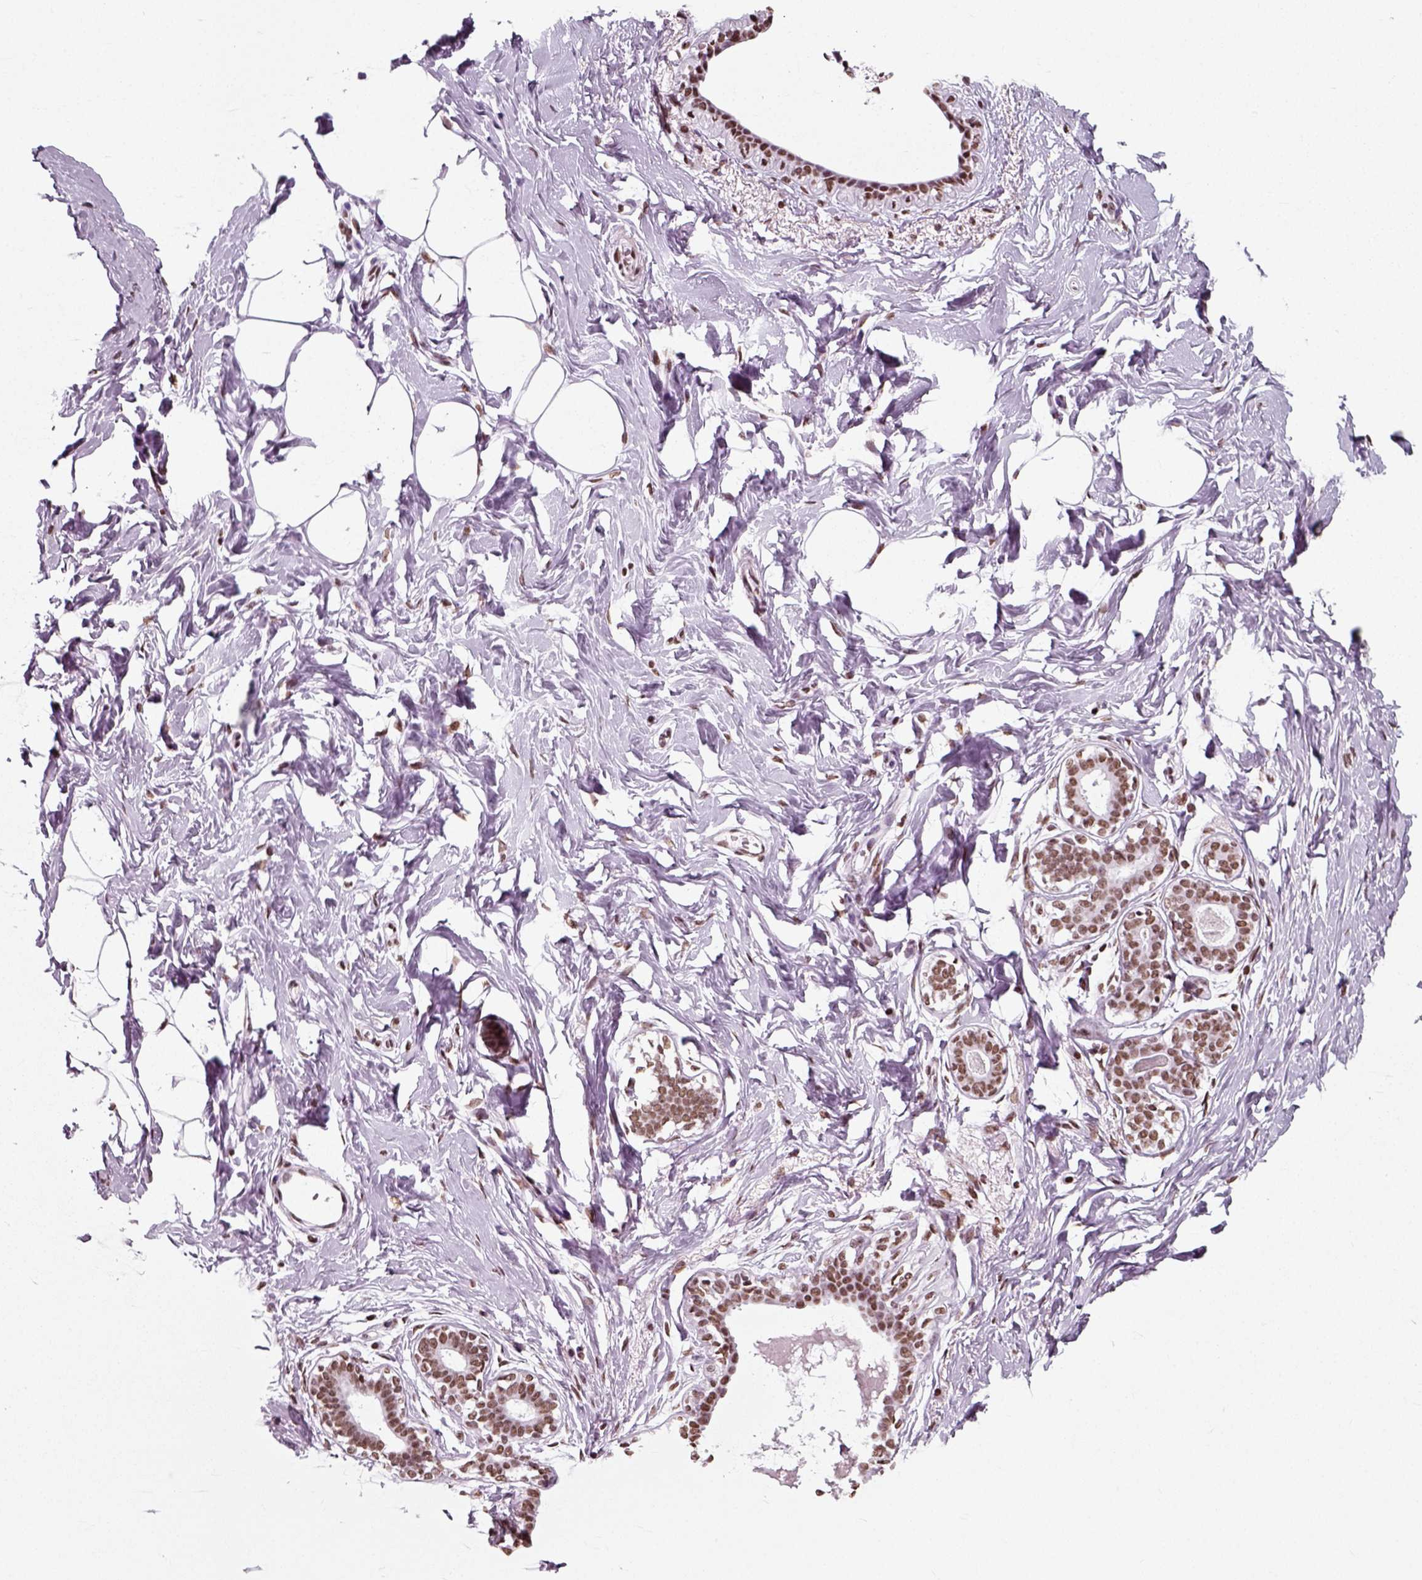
{"staining": {"intensity": "moderate", "quantity": ">75%", "location": "nuclear"}, "tissue": "breast", "cell_type": "Adipocytes", "image_type": "normal", "snomed": [{"axis": "morphology", "description": "Normal tissue, NOS"}, {"axis": "morphology", "description": "Lobular carcinoma, in situ"}, {"axis": "topography", "description": "Breast"}], "caption": "Immunohistochemical staining of unremarkable human breast exhibits moderate nuclear protein staining in approximately >75% of adipocytes.", "gene": "POLR1H", "patient": {"sex": "female", "age": 35}}